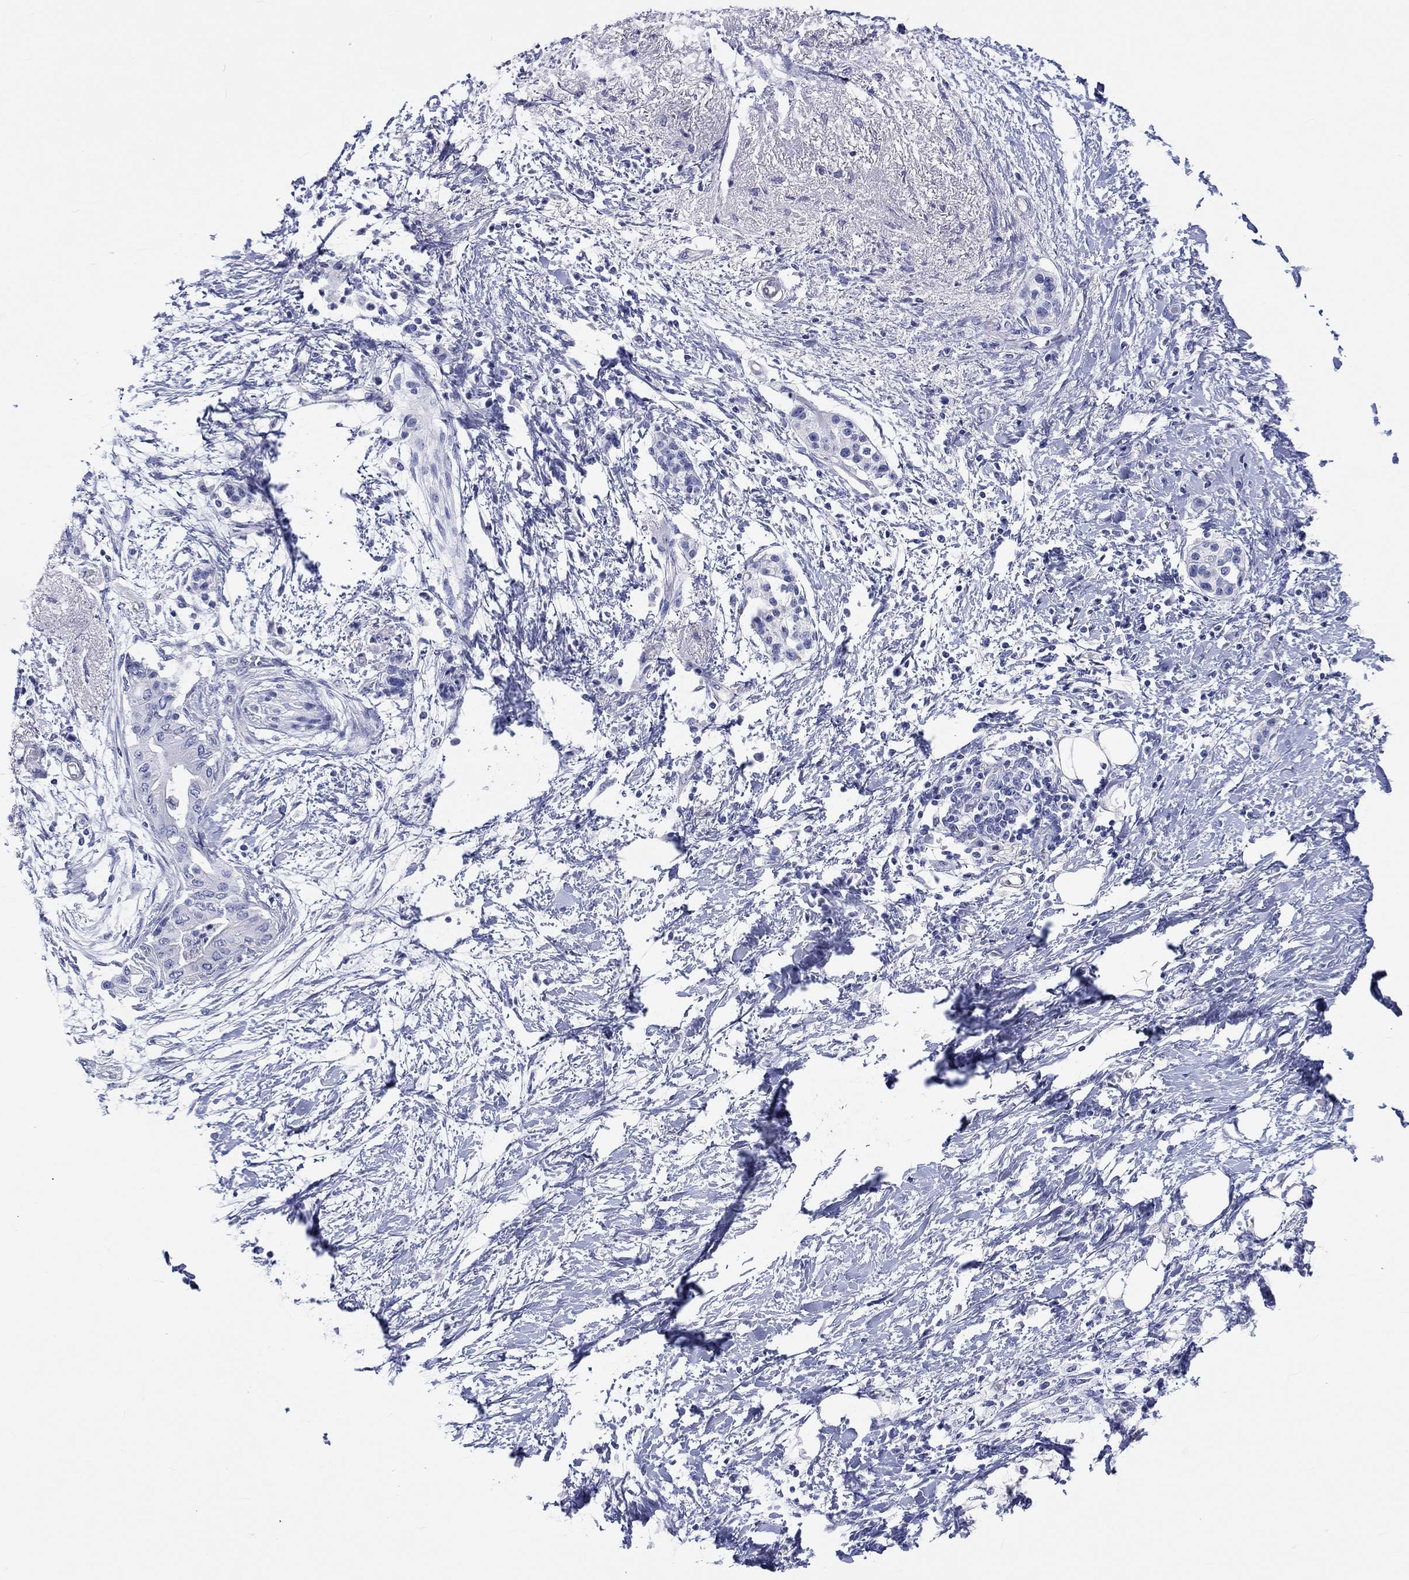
{"staining": {"intensity": "negative", "quantity": "none", "location": "none"}, "tissue": "pancreatic cancer", "cell_type": "Tumor cells", "image_type": "cancer", "snomed": [{"axis": "morphology", "description": "Normal tissue, NOS"}, {"axis": "morphology", "description": "Adenocarcinoma, NOS"}, {"axis": "topography", "description": "Pancreas"}, {"axis": "topography", "description": "Duodenum"}], "caption": "Tumor cells are negative for protein expression in human pancreatic cancer.", "gene": "CDY2B", "patient": {"sex": "female", "age": 60}}